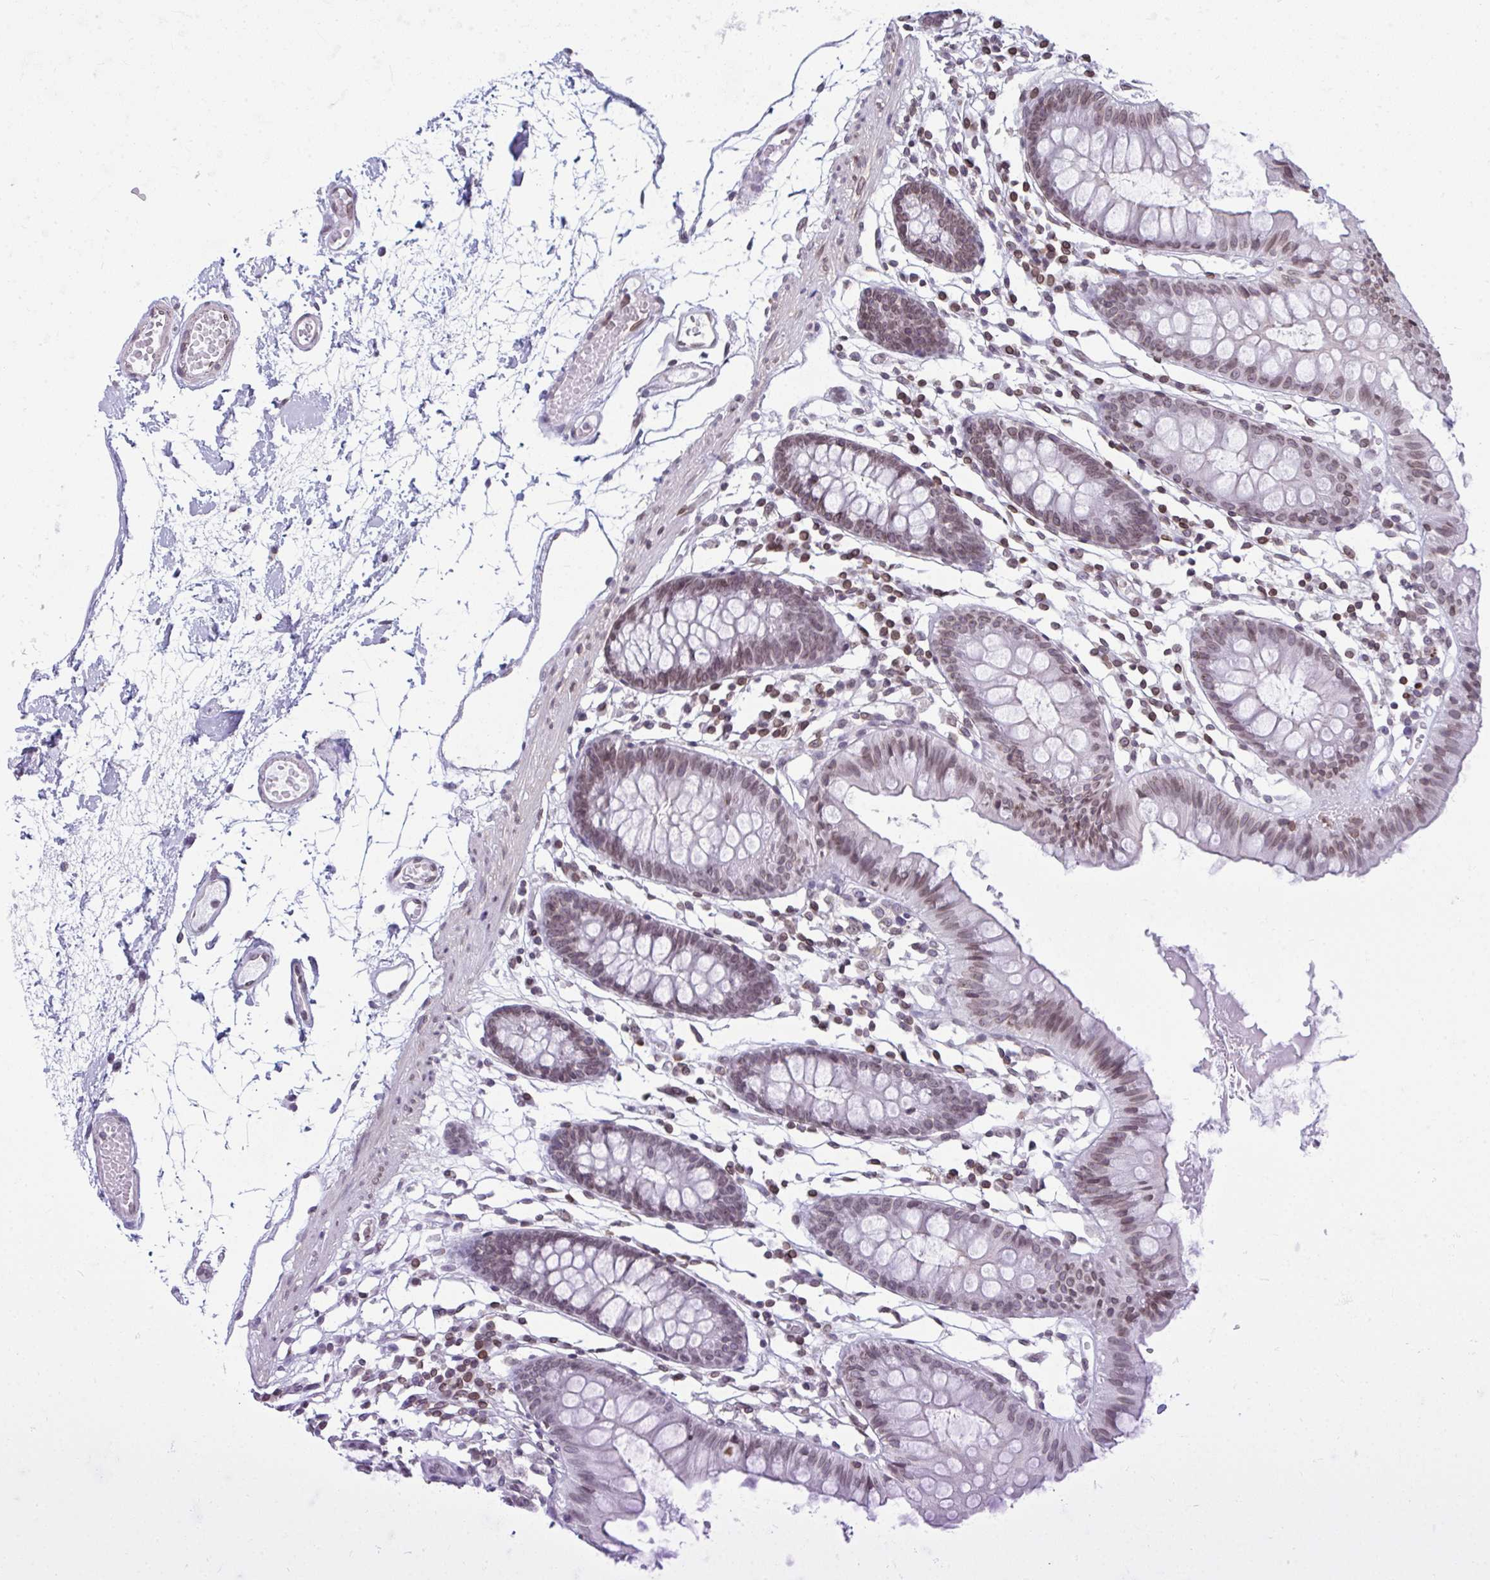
{"staining": {"intensity": "weak", "quantity": "25%-75%", "location": "cytoplasmic/membranous,nuclear"}, "tissue": "colon", "cell_type": "Endothelial cells", "image_type": "normal", "snomed": [{"axis": "morphology", "description": "Normal tissue, NOS"}, {"axis": "topography", "description": "Colon"}], "caption": "Colon stained for a protein shows weak cytoplasmic/membranous,nuclear positivity in endothelial cells. (Stains: DAB (3,3'-diaminobenzidine) in brown, nuclei in blue, Microscopy: brightfield microscopy at high magnification).", "gene": "LMNB2", "patient": {"sex": "female", "age": 84}}